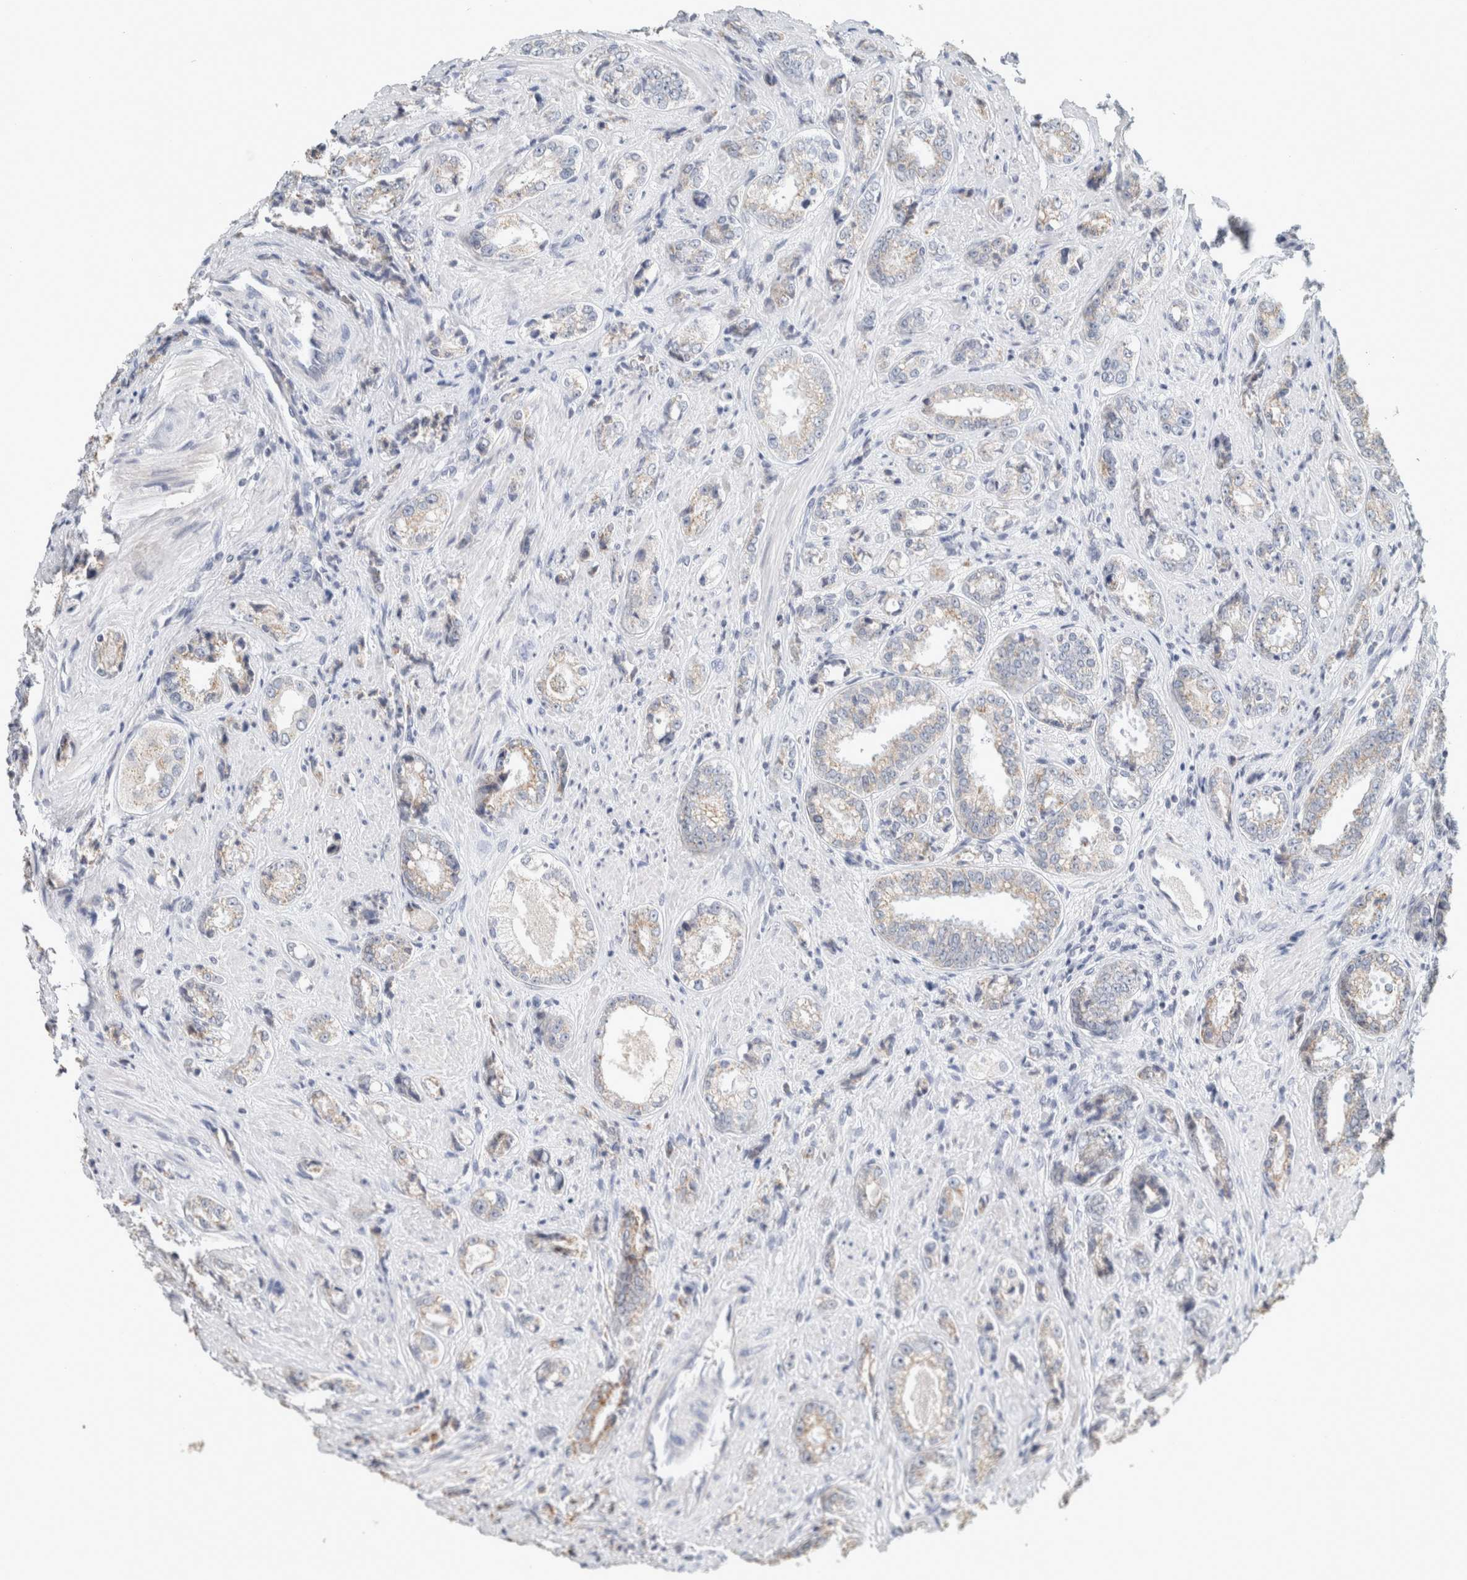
{"staining": {"intensity": "weak", "quantity": "<25%", "location": "cytoplasmic/membranous"}, "tissue": "prostate cancer", "cell_type": "Tumor cells", "image_type": "cancer", "snomed": [{"axis": "morphology", "description": "Adenocarcinoma, High grade"}, {"axis": "topography", "description": "Prostate"}], "caption": "An image of prostate cancer (adenocarcinoma (high-grade)) stained for a protein displays no brown staining in tumor cells.", "gene": "CRAT", "patient": {"sex": "male", "age": 61}}